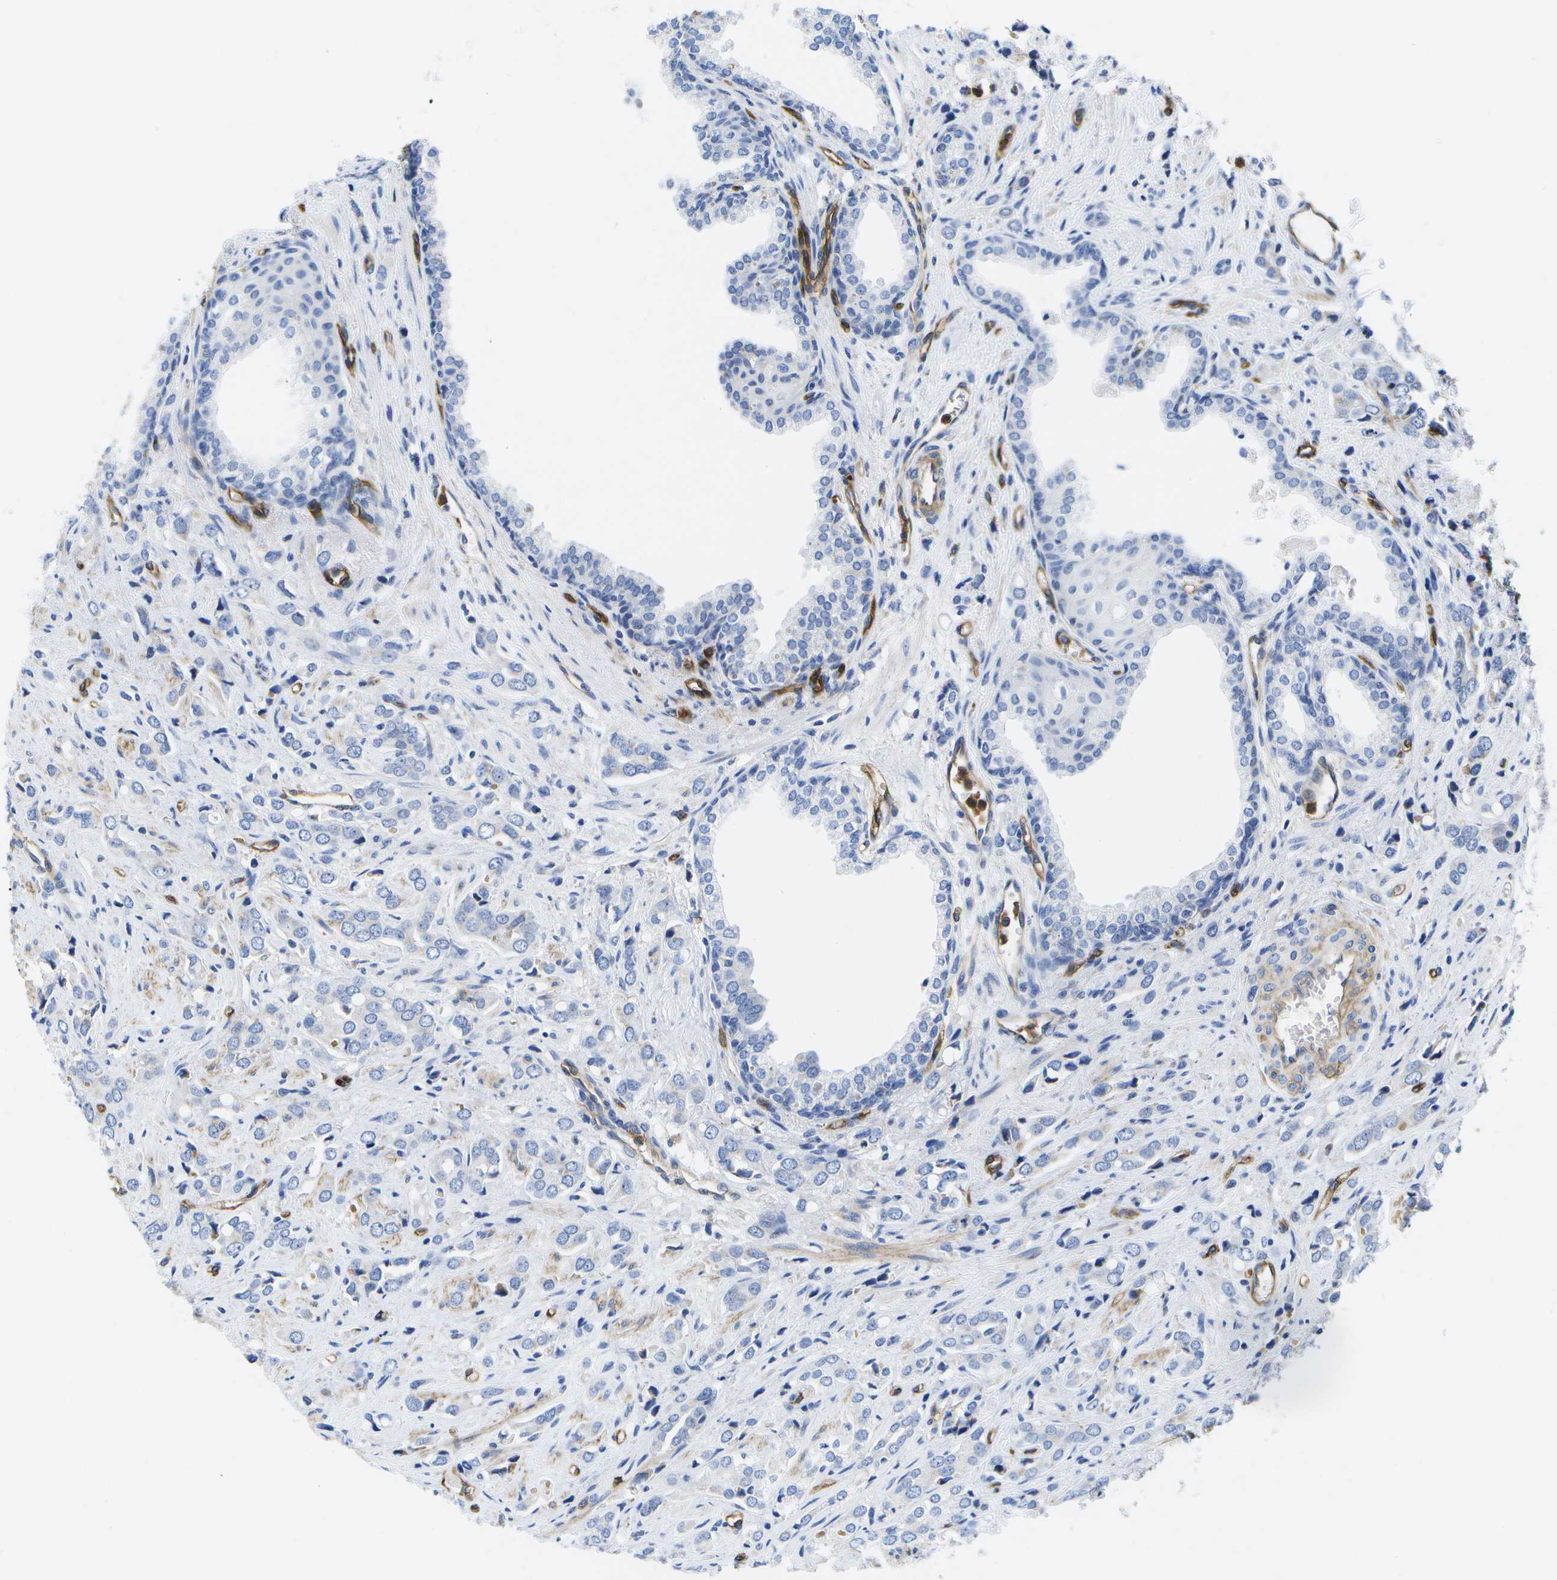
{"staining": {"intensity": "negative", "quantity": "none", "location": "none"}, "tissue": "prostate cancer", "cell_type": "Tumor cells", "image_type": "cancer", "snomed": [{"axis": "morphology", "description": "Adenocarcinoma, High grade"}, {"axis": "topography", "description": "Prostate"}], "caption": "Immunohistochemistry (IHC) photomicrograph of adenocarcinoma (high-grade) (prostate) stained for a protein (brown), which reveals no staining in tumor cells.", "gene": "DYSF", "patient": {"sex": "male", "age": 52}}